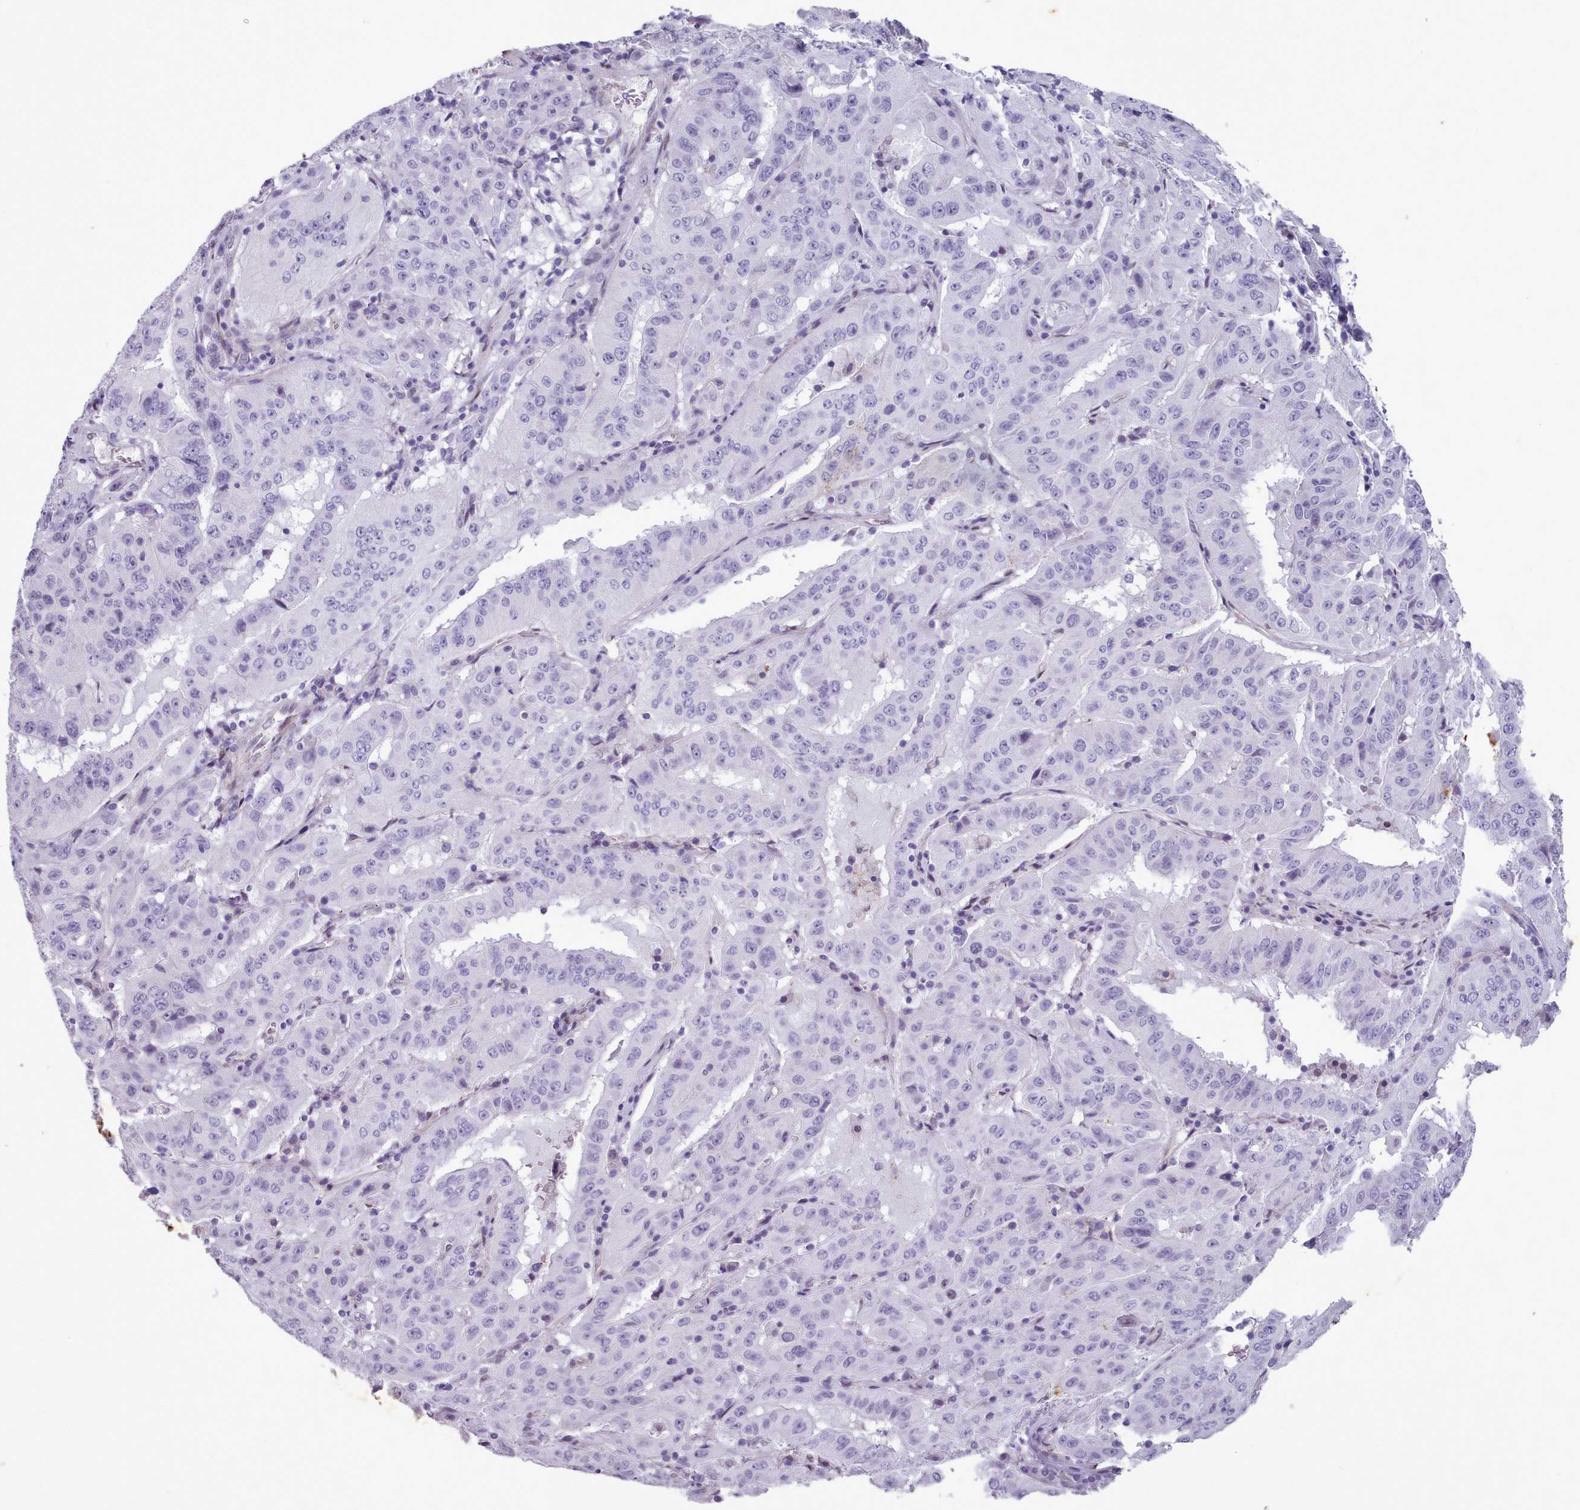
{"staining": {"intensity": "negative", "quantity": "none", "location": "none"}, "tissue": "pancreatic cancer", "cell_type": "Tumor cells", "image_type": "cancer", "snomed": [{"axis": "morphology", "description": "Adenocarcinoma, NOS"}, {"axis": "topography", "description": "Pancreas"}], "caption": "Immunohistochemistry of human adenocarcinoma (pancreatic) displays no positivity in tumor cells.", "gene": "KCNT2", "patient": {"sex": "male", "age": 63}}